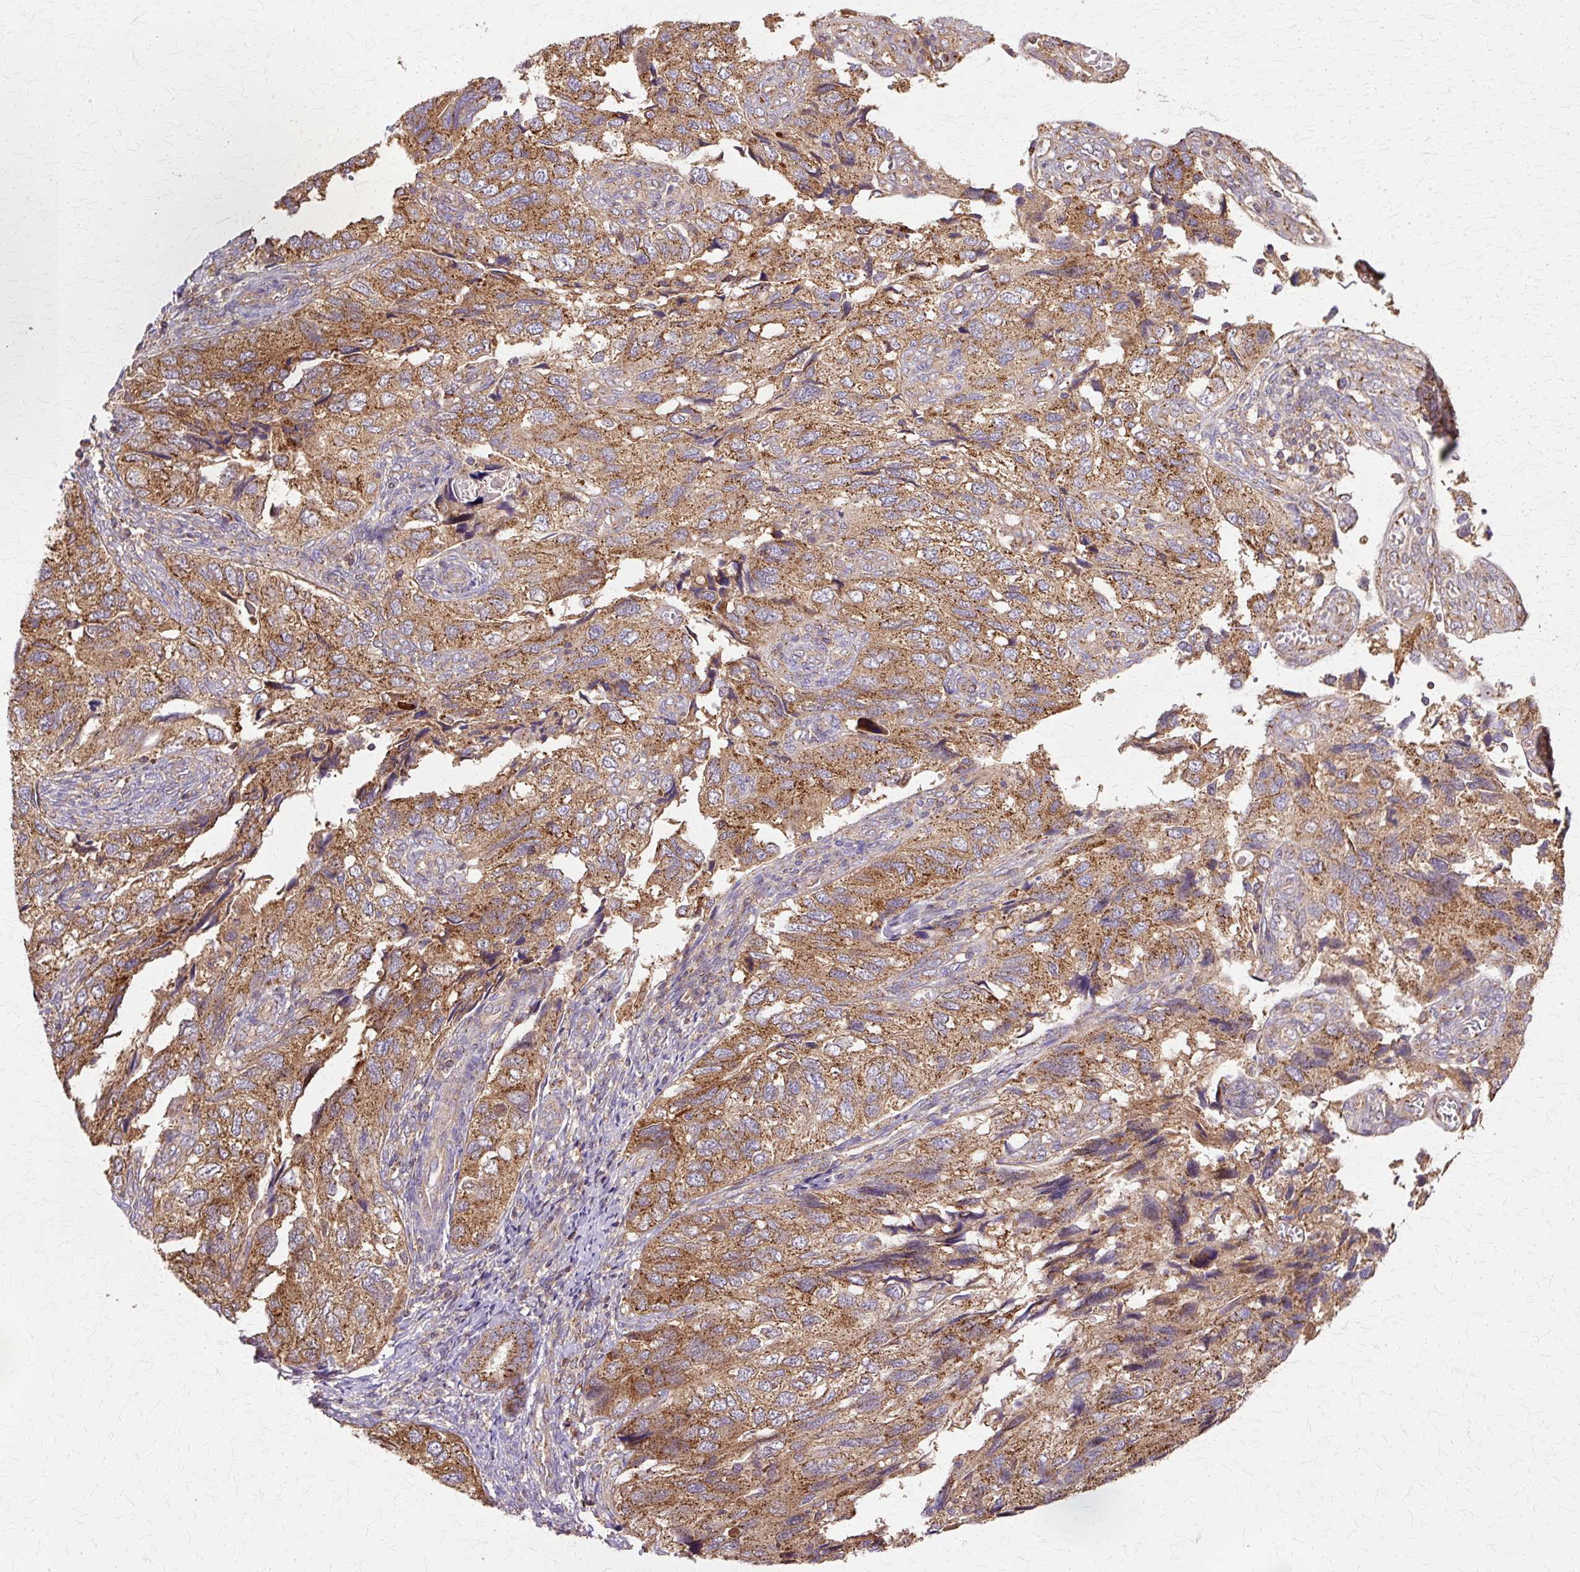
{"staining": {"intensity": "moderate", "quantity": ">75%", "location": "cytoplasmic/membranous"}, "tissue": "endometrial cancer", "cell_type": "Tumor cells", "image_type": "cancer", "snomed": [{"axis": "morphology", "description": "Carcinoma, NOS"}, {"axis": "topography", "description": "Uterus"}], "caption": "IHC (DAB (3,3'-diaminobenzidine)) staining of endometrial carcinoma shows moderate cytoplasmic/membranous protein positivity in approximately >75% of tumor cells.", "gene": "COPB1", "patient": {"sex": "female", "age": 76}}